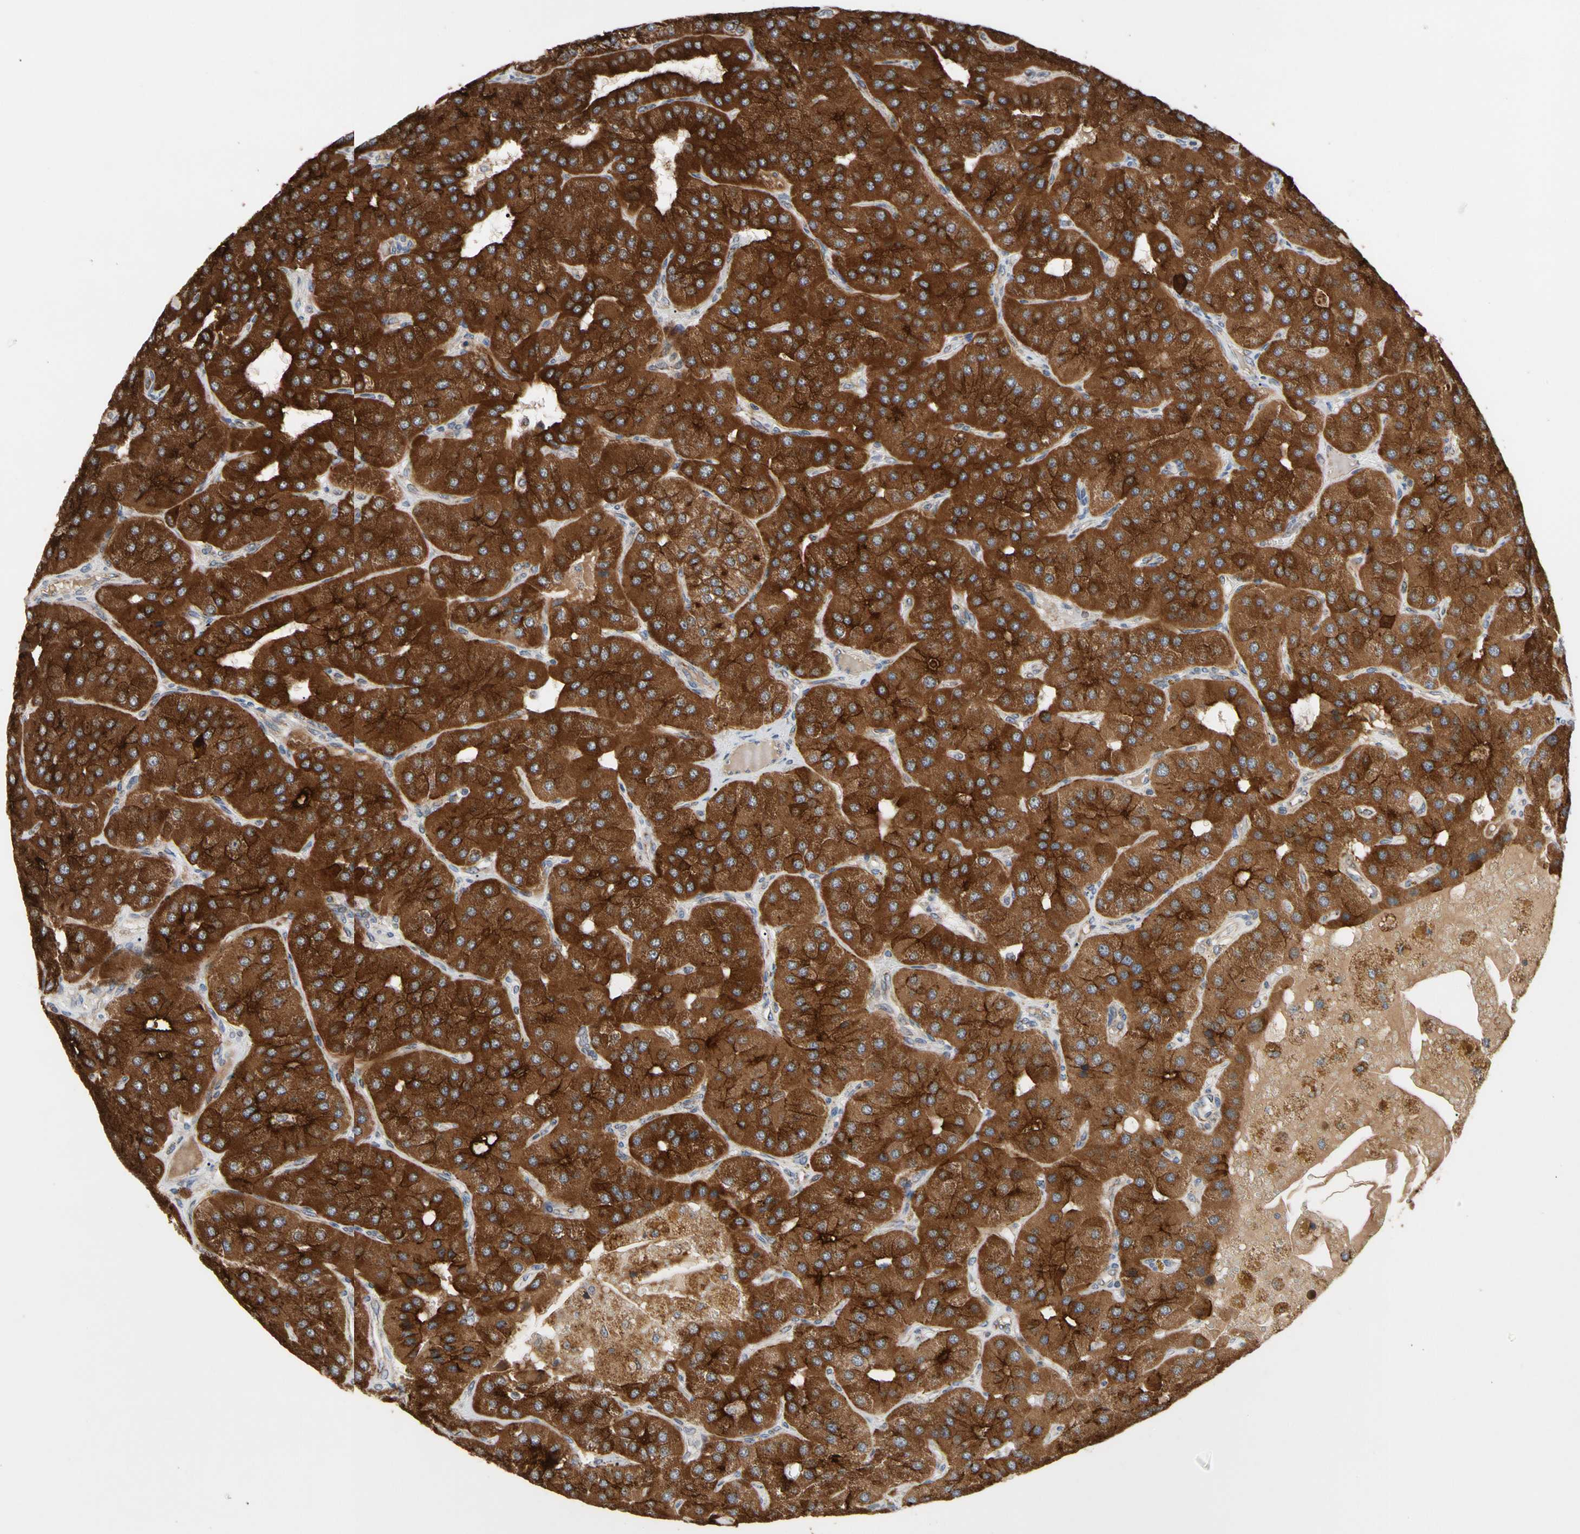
{"staining": {"intensity": "strong", "quantity": ">75%", "location": "cytoplasmic/membranous"}, "tissue": "parathyroid gland", "cell_type": "Glandular cells", "image_type": "normal", "snomed": [{"axis": "morphology", "description": "Normal tissue, NOS"}, {"axis": "morphology", "description": "Adenoma, NOS"}, {"axis": "topography", "description": "Parathyroid gland"}], "caption": "An immunohistochemistry (IHC) histopathology image of normal tissue is shown. Protein staining in brown shows strong cytoplasmic/membranous positivity in parathyroid gland within glandular cells.", "gene": "GPD2", "patient": {"sex": "female", "age": 86}}